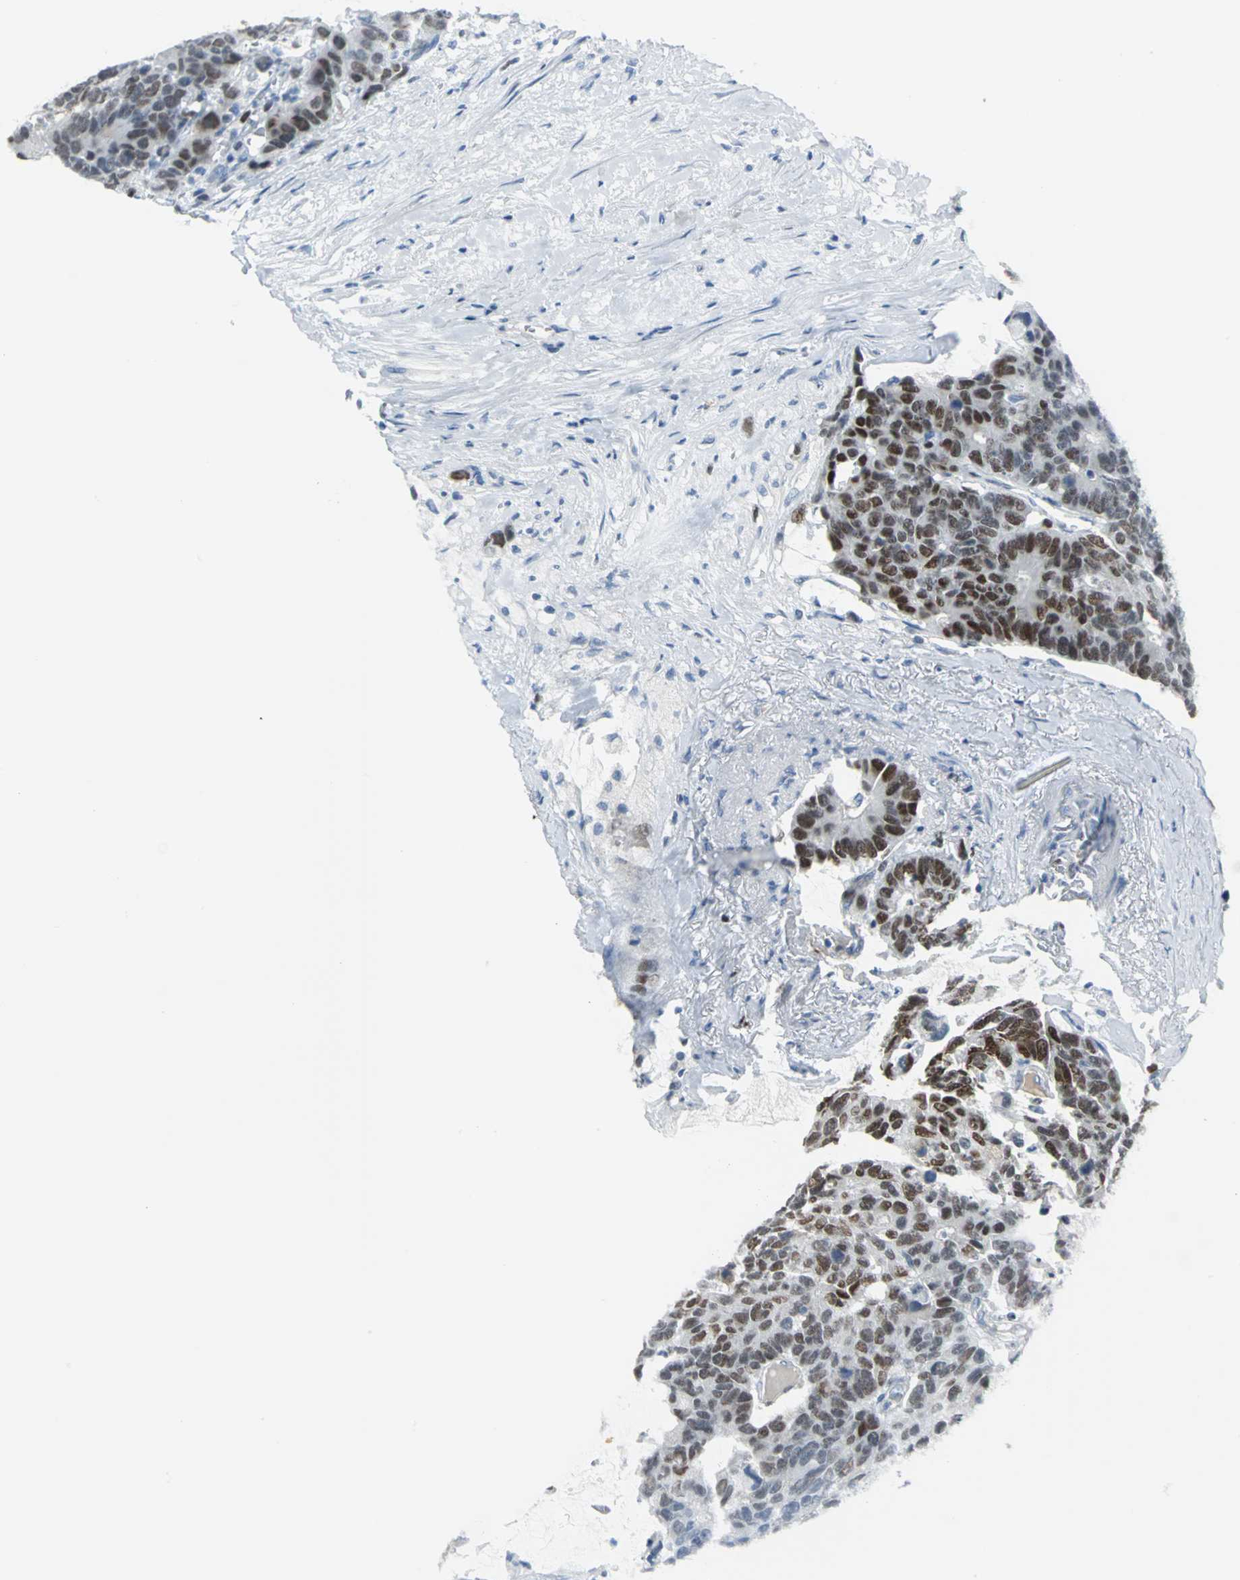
{"staining": {"intensity": "moderate", "quantity": ">75%", "location": "nuclear"}, "tissue": "colorectal cancer", "cell_type": "Tumor cells", "image_type": "cancer", "snomed": [{"axis": "morphology", "description": "Adenocarcinoma, NOS"}, {"axis": "topography", "description": "Colon"}], "caption": "Immunohistochemistry (IHC) histopathology image of neoplastic tissue: human colorectal cancer (adenocarcinoma) stained using IHC reveals medium levels of moderate protein expression localized specifically in the nuclear of tumor cells, appearing as a nuclear brown color.", "gene": "MCM3", "patient": {"sex": "female", "age": 86}}